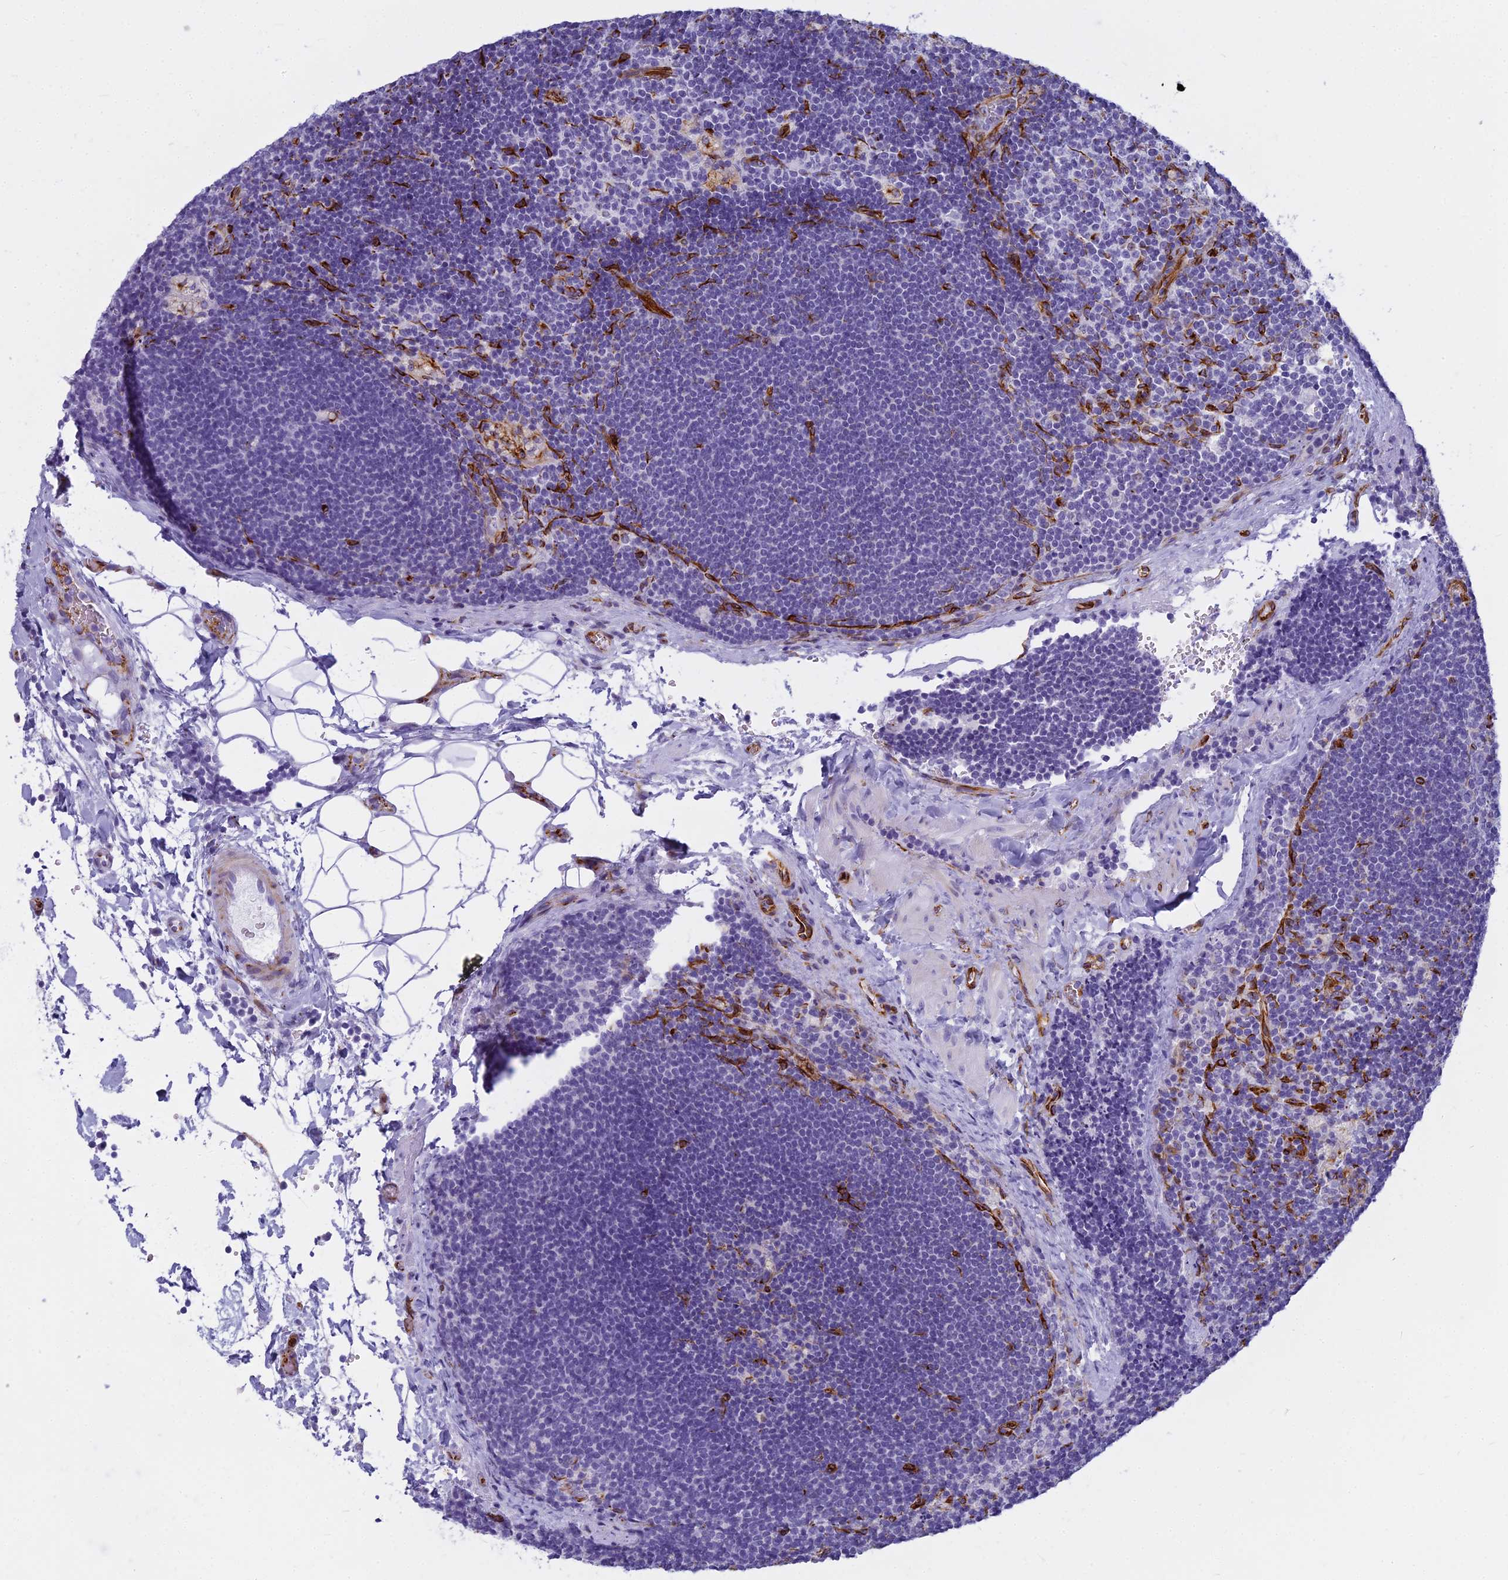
{"staining": {"intensity": "negative", "quantity": "none", "location": "none"}, "tissue": "lymph node", "cell_type": "Germinal center cells", "image_type": "normal", "snomed": [{"axis": "morphology", "description": "Normal tissue, NOS"}, {"axis": "topography", "description": "Lymph node"}], "caption": "There is no significant staining in germinal center cells of lymph node. Brightfield microscopy of immunohistochemistry (IHC) stained with DAB (brown) and hematoxylin (blue), captured at high magnification.", "gene": "ENSG00000265118", "patient": {"sex": "male", "age": 24}}